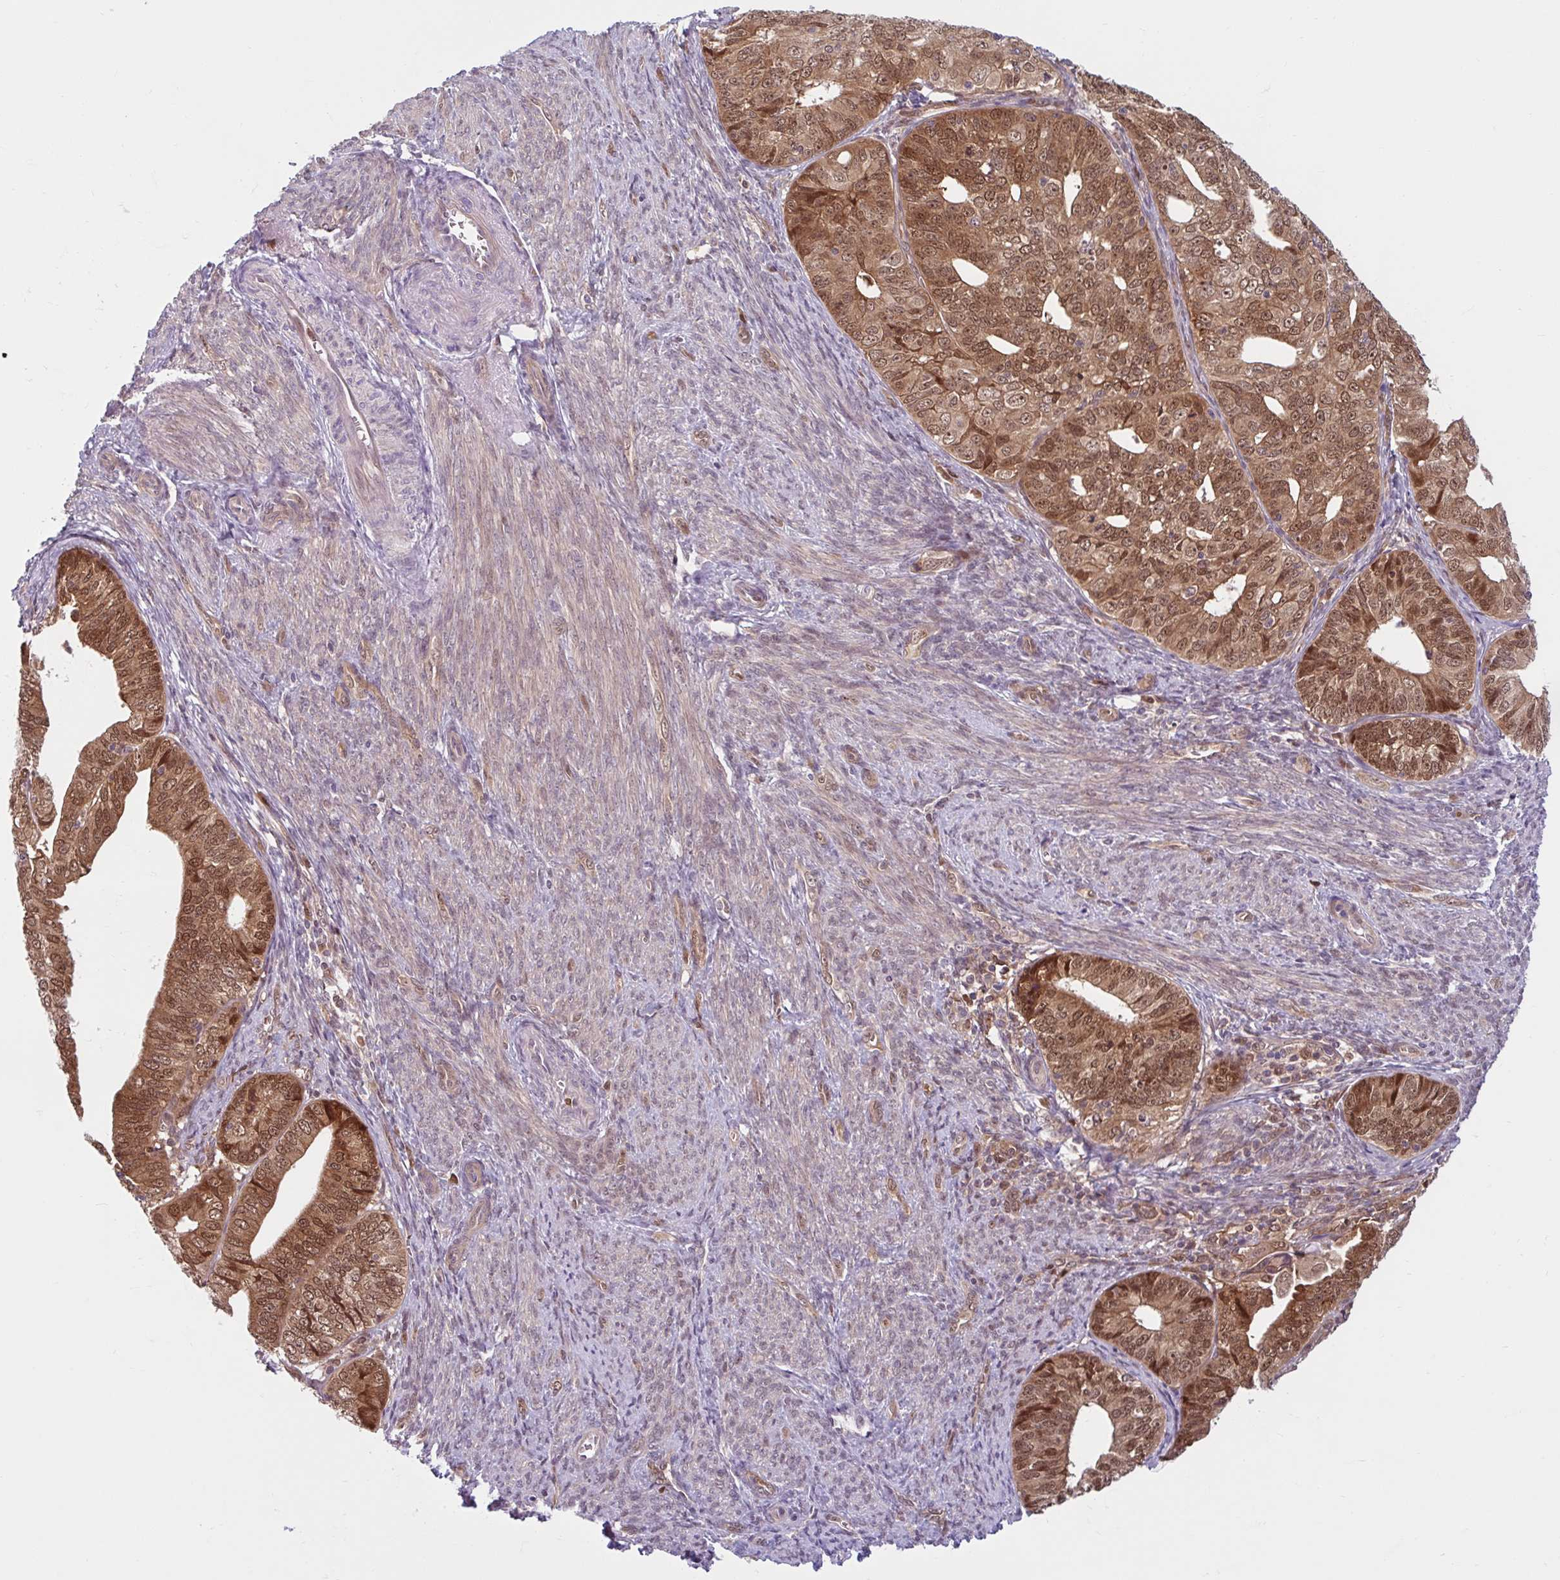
{"staining": {"intensity": "moderate", "quantity": ">75%", "location": "cytoplasmic/membranous,nuclear"}, "tissue": "endometrial cancer", "cell_type": "Tumor cells", "image_type": "cancer", "snomed": [{"axis": "morphology", "description": "Adenocarcinoma, NOS"}, {"axis": "topography", "description": "Endometrium"}], "caption": "Adenocarcinoma (endometrial) stained with immunohistochemistry (IHC) exhibits moderate cytoplasmic/membranous and nuclear expression in about >75% of tumor cells. (Brightfield microscopy of DAB IHC at high magnification).", "gene": "HMBS", "patient": {"sex": "female", "age": 56}}